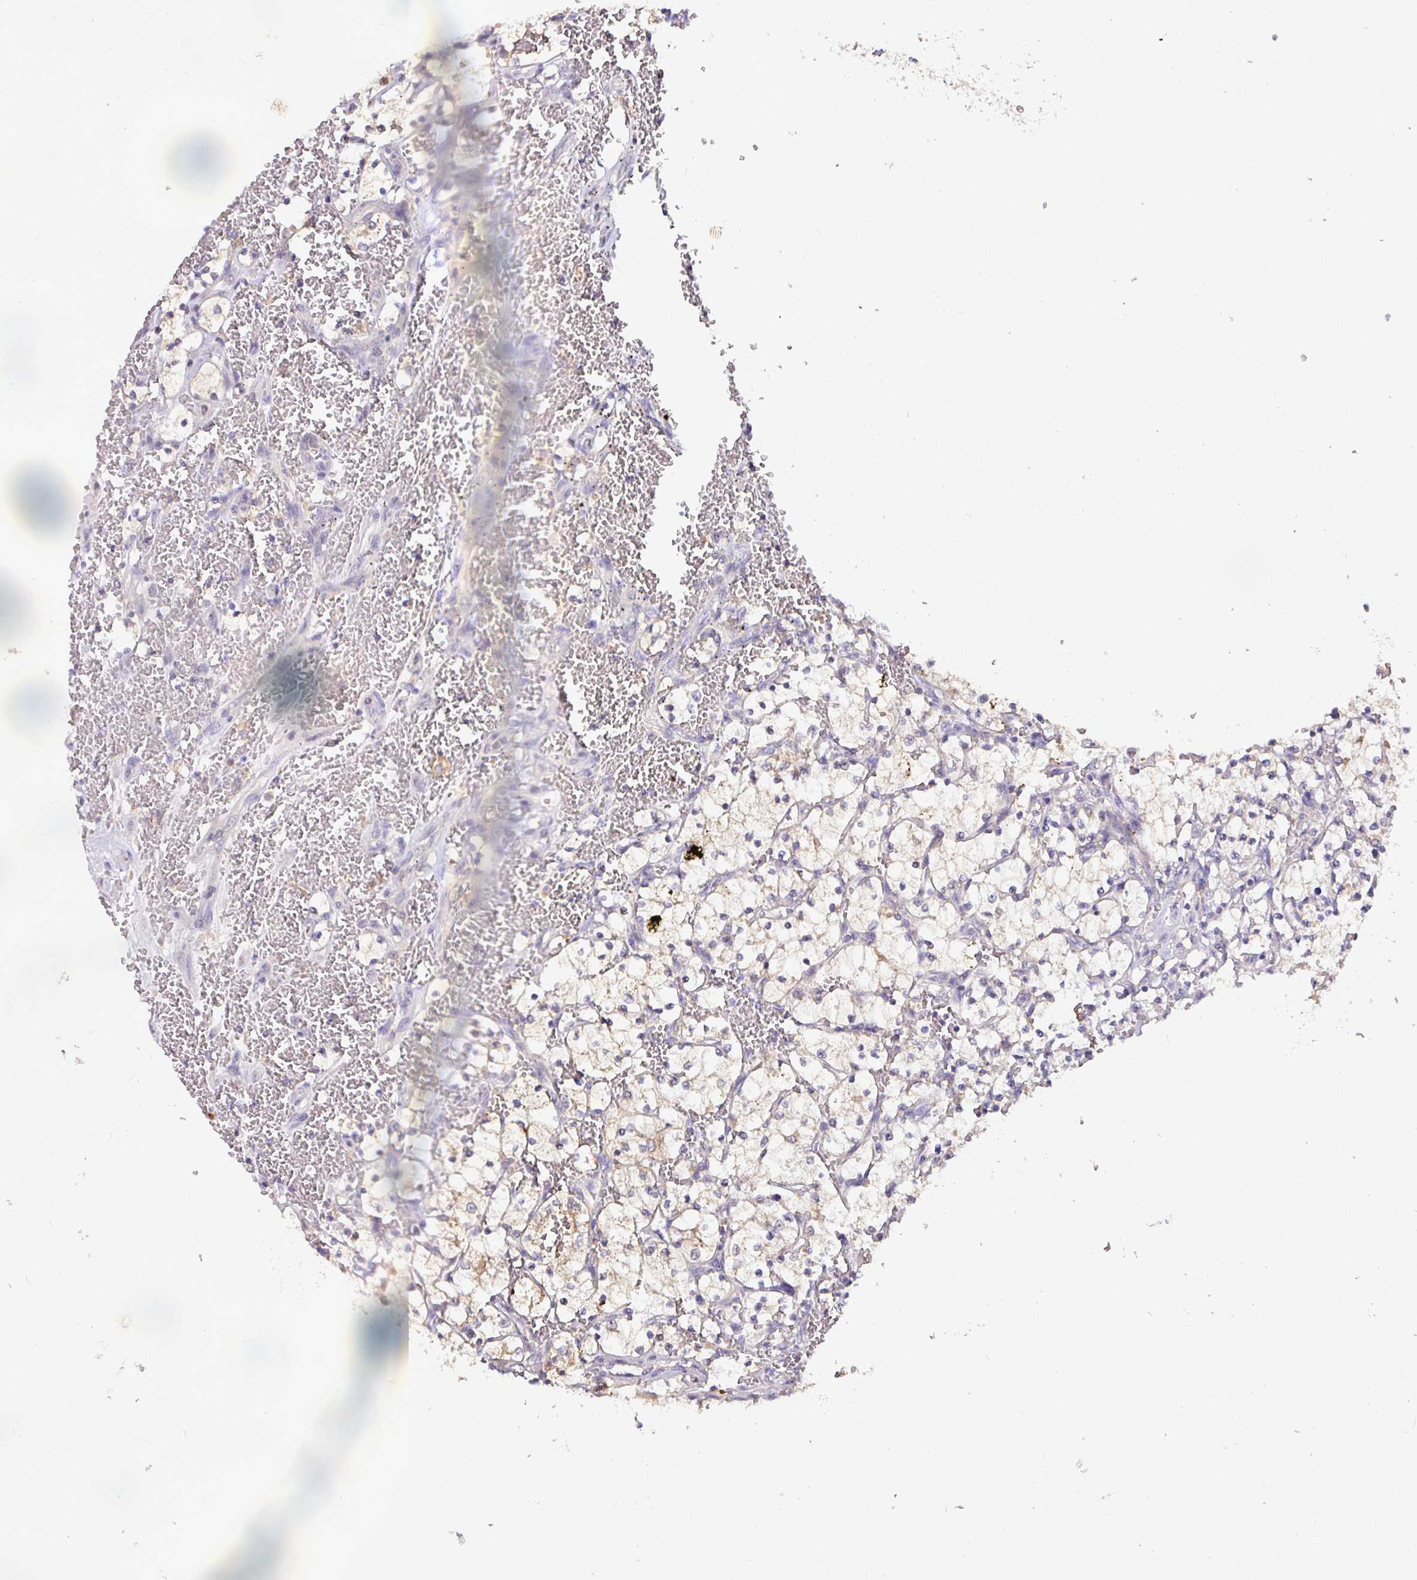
{"staining": {"intensity": "negative", "quantity": "none", "location": "none"}, "tissue": "renal cancer", "cell_type": "Tumor cells", "image_type": "cancer", "snomed": [{"axis": "morphology", "description": "Adenocarcinoma, NOS"}, {"axis": "topography", "description": "Kidney"}], "caption": "Tumor cells are negative for protein expression in human renal adenocarcinoma.", "gene": "AEBP2", "patient": {"sex": "female", "age": 69}}